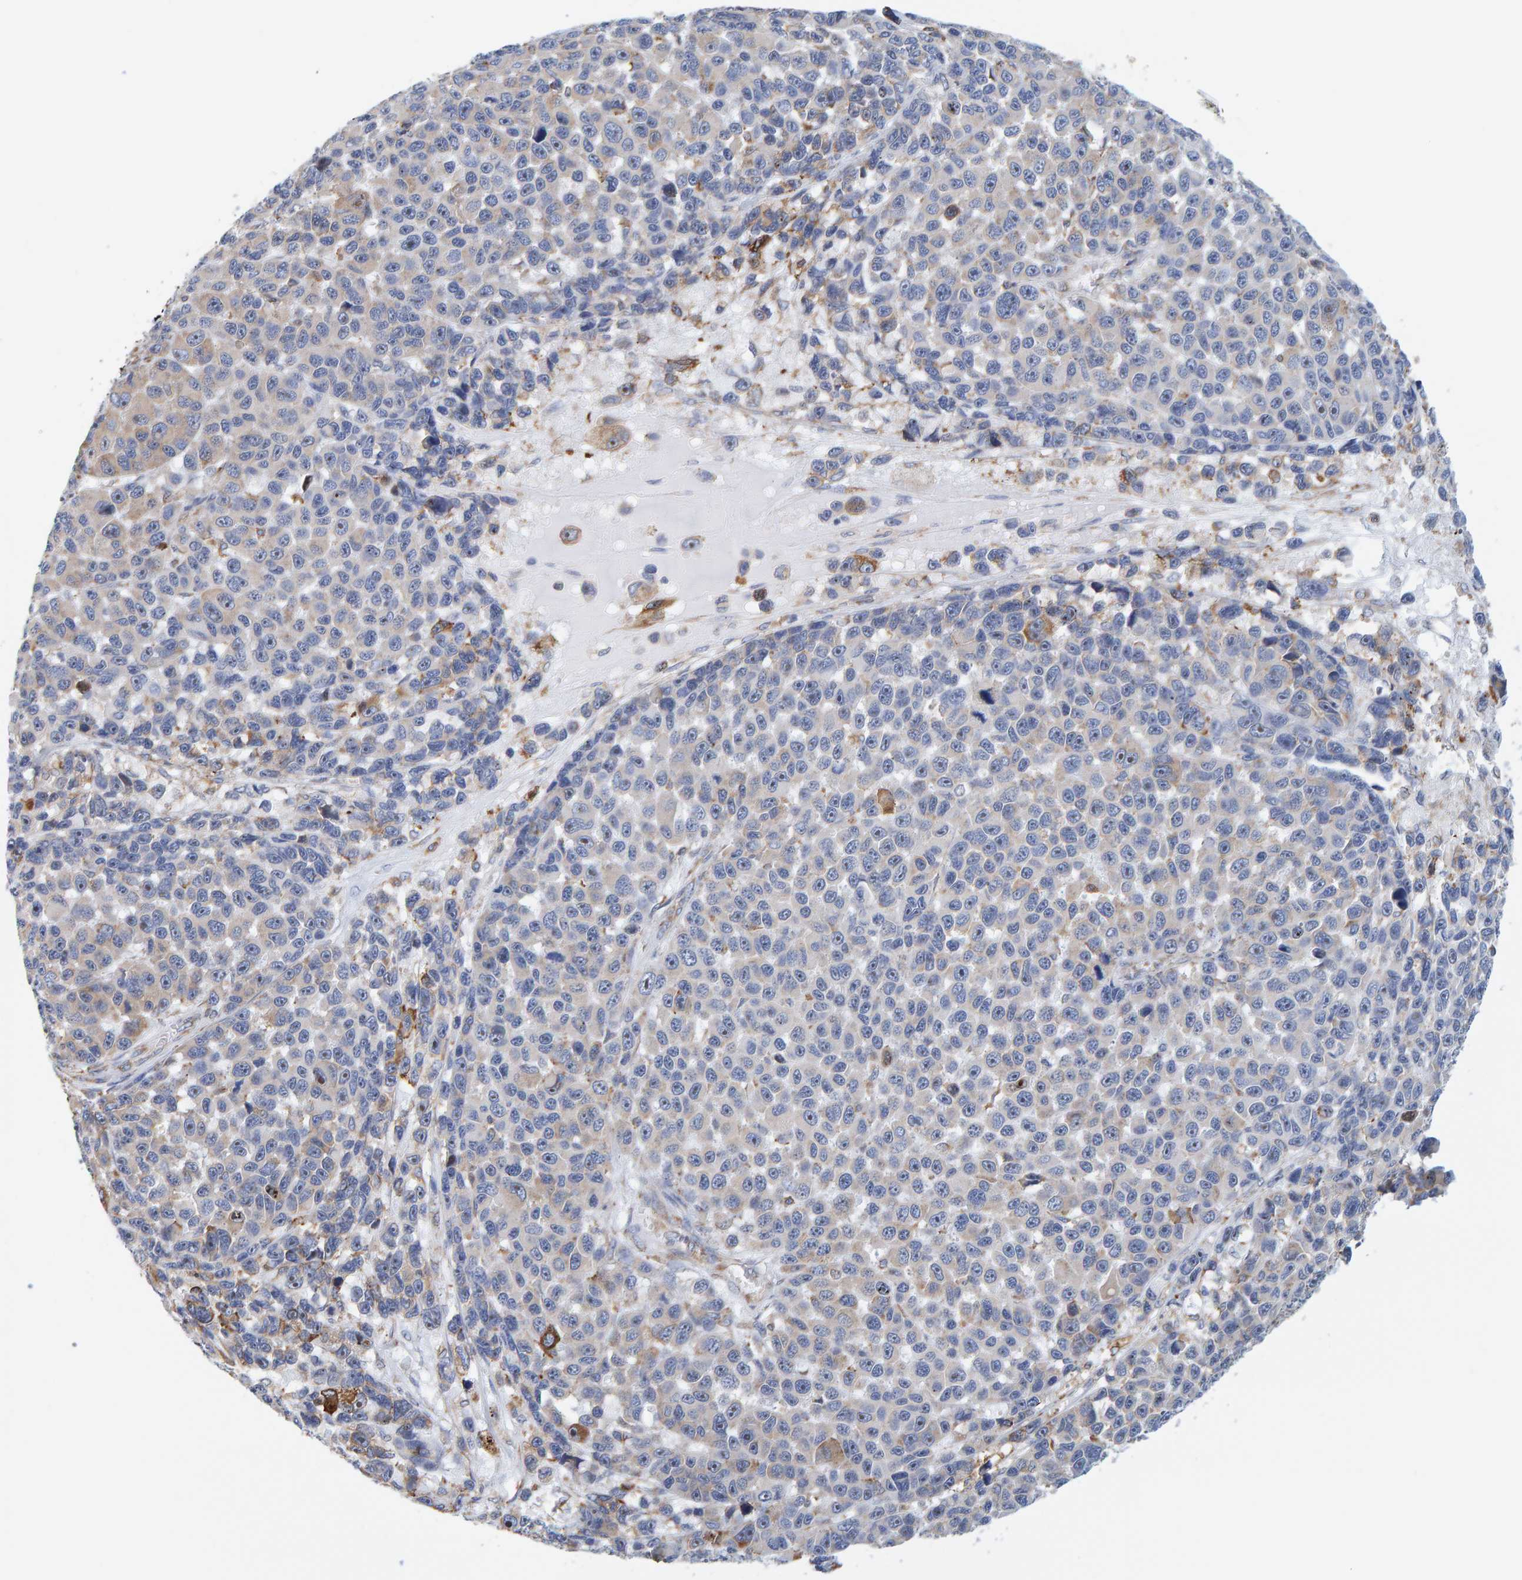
{"staining": {"intensity": "negative", "quantity": "none", "location": "none"}, "tissue": "melanoma", "cell_type": "Tumor cells", "image_type": "cancer", "snomed": [{"axis": "morphology", "description": "Malignant melanoma, NOS"}, {"axis": "topography", "description": "Skin"}], "caption": "Micrograph shows no significant protein staining in tumor cells of malignant melanoma.", "gene": "SGPL1", "patient": {"sex": "male", "age": 53}}